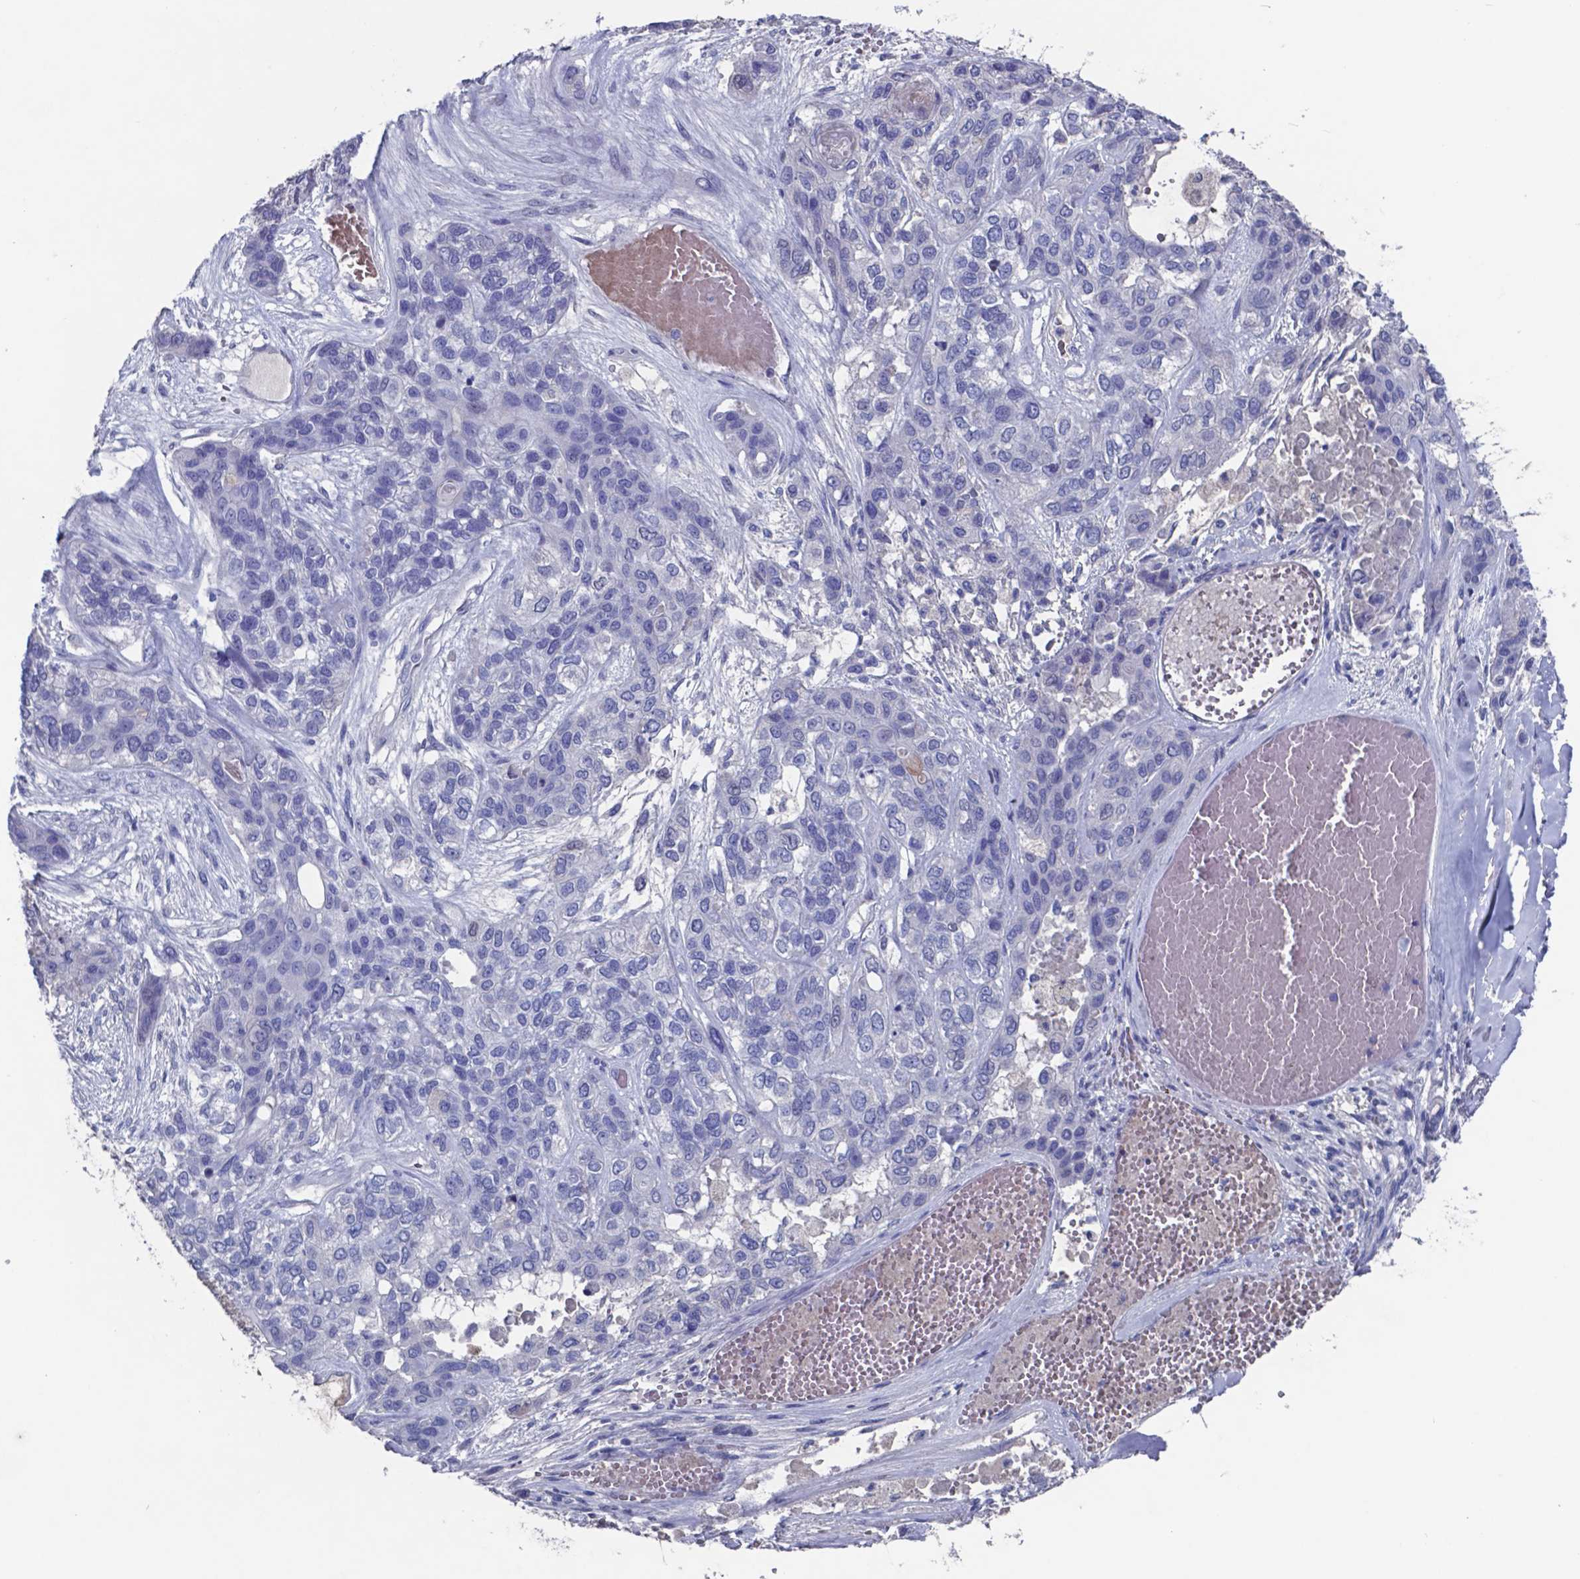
{"staining": {"intensity": "negative", "quantity": "none", "location": "none"}, "tissue": "lung cancer", "cell_type": "Tumor cells", "image_type": "cancer", "snomed": [{"axis": "morphology", "description": "Squamous cell carcinoma, NOS"}, {"axis": "topography", "description": "Lung"}], "caption": "Lung cancer (squamous cell carcinoma) was stained to show a protein in brown. There is no significant positivity in tumor cells.", "gene": "TTR", "patient": {"sex": "female", "age": 70}}